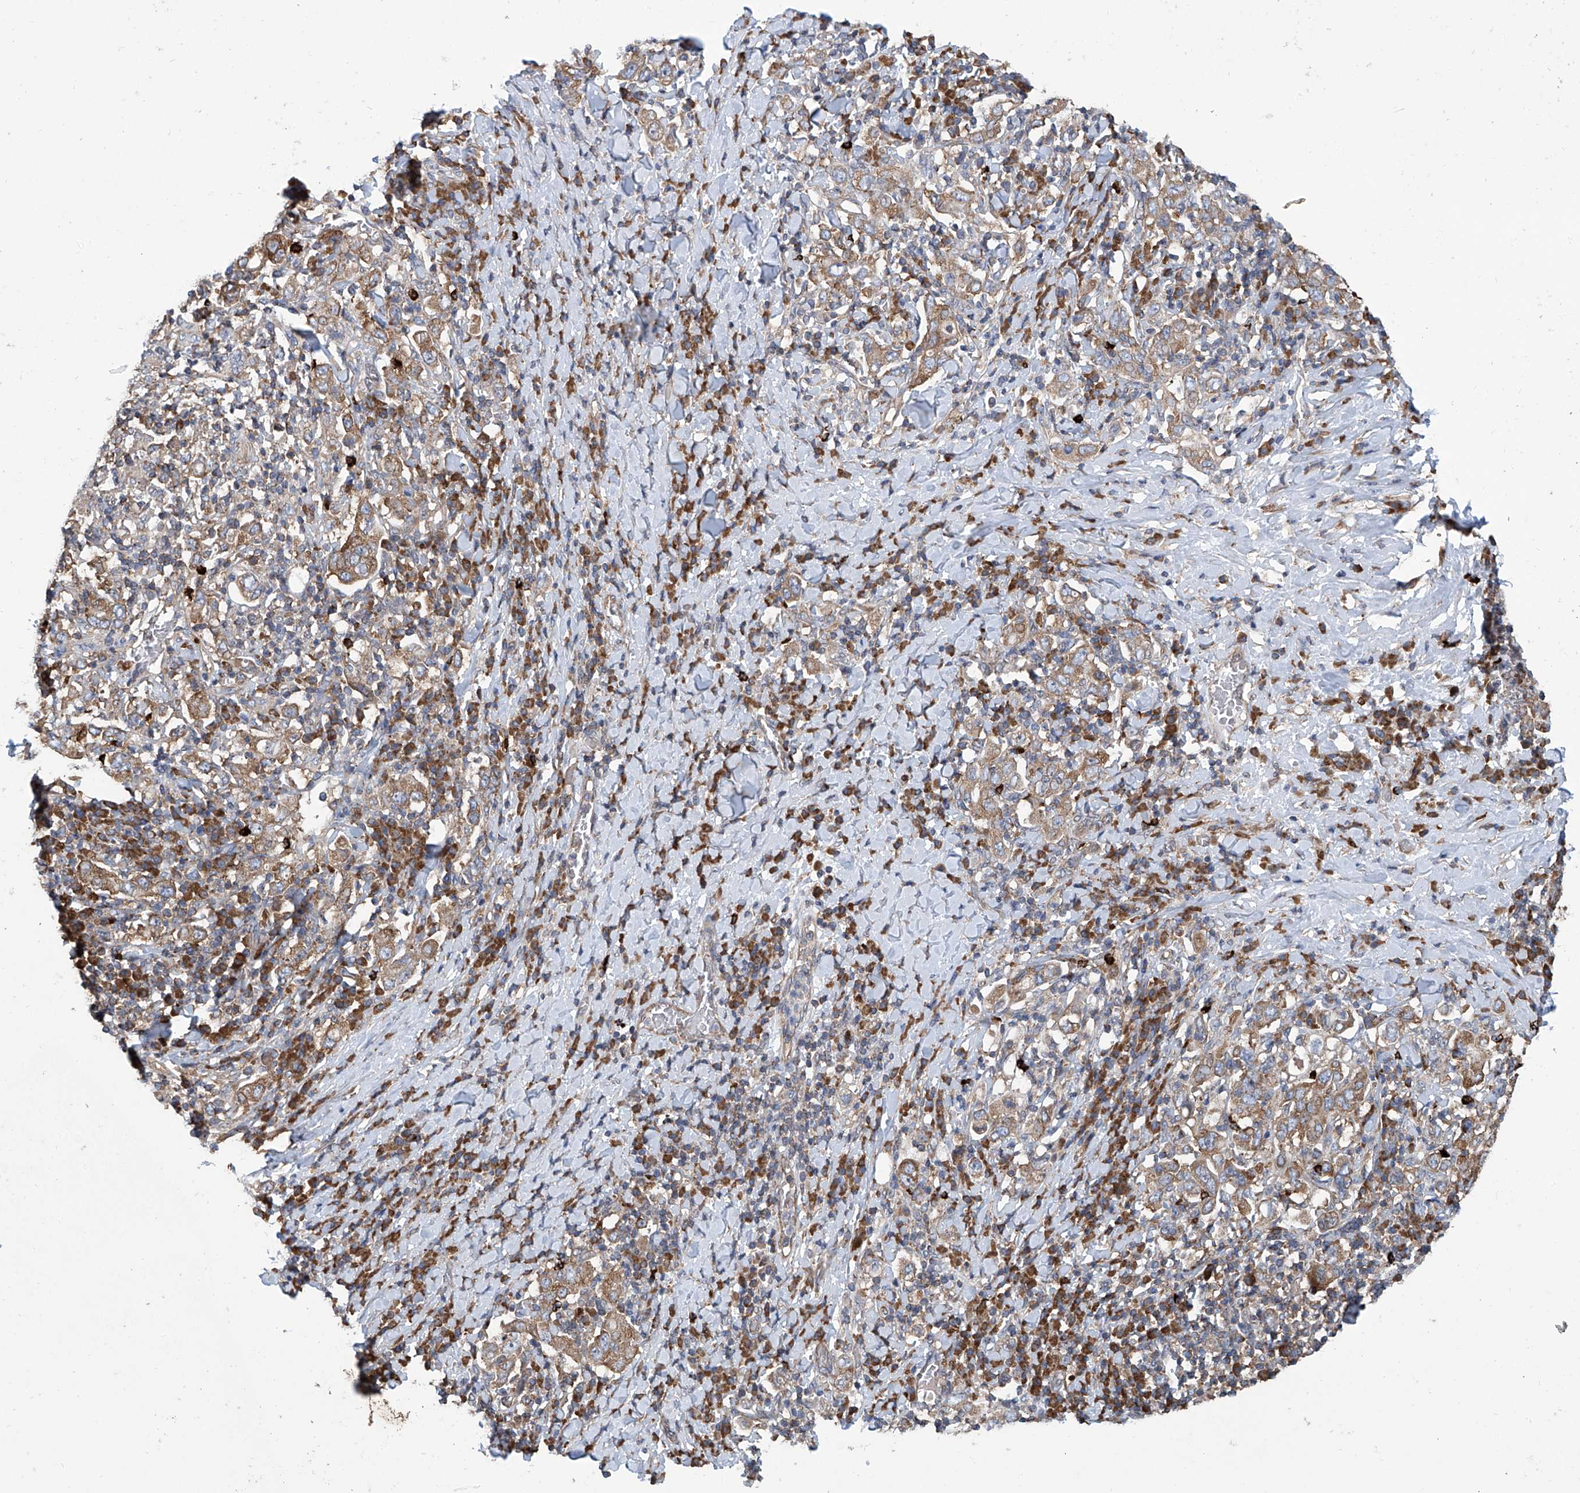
{"staining": {"intensity": "moderate", "quantity": ">75%", "location": "cytoplasmic/membranous"}, "tissue": "stomach cancer", "cell_type": "Tumor cells", "image_type": "cancer", "snomed": [{"axis": "morphology", "description": "Adenocarcinoma, NOS"}, {"axis": "topography", "description": "Stomach, upper"}], "caption": "Immunohistochemical staining of human adenocarcinoma (stomach) shows medium levels of moderate cytoplasmic/membranous protein expression in approximately >75% of tumor cells.", "gene": "SENP2", "patient": {"sex": "male", "age": 62}}